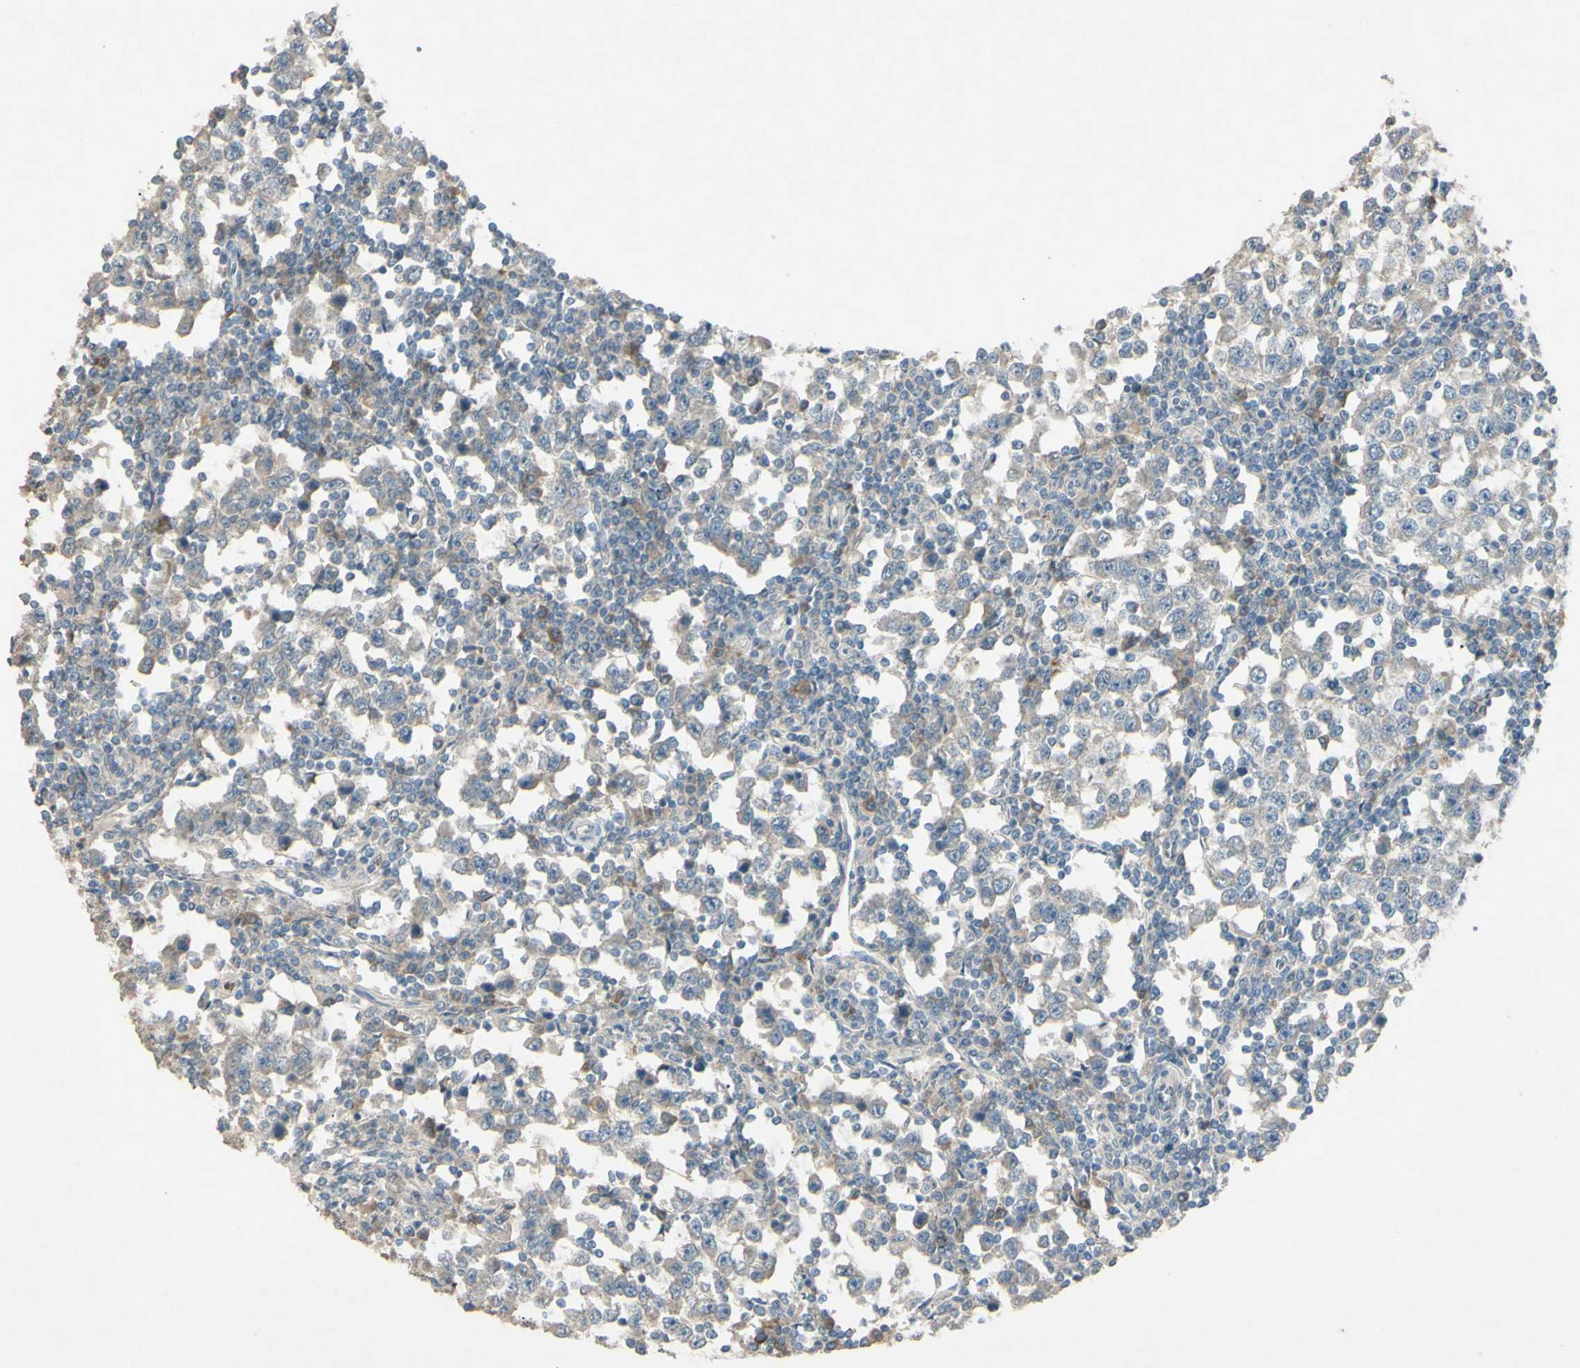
{"staining": {"intensity": "weak", "quantity": "25%-75%", "location": "cytoplasmic/membranous"}, "tissue": "testis cancer", "cell_type": "Tumor cells", "image_type": "cancer", "snomed": [{"axis": "morphology", "description": "Seminoma, NOS"}, {"axis": "topography", "description": "Testis"}], "caption": "The image exhibits a brown stain indicating the presence of a protein in the cytoplasmic/membranous of tumor cells in testis cancer (seminoma).", "gene": "TIMM21", "patient": {"sex": "male", "age": 65}}